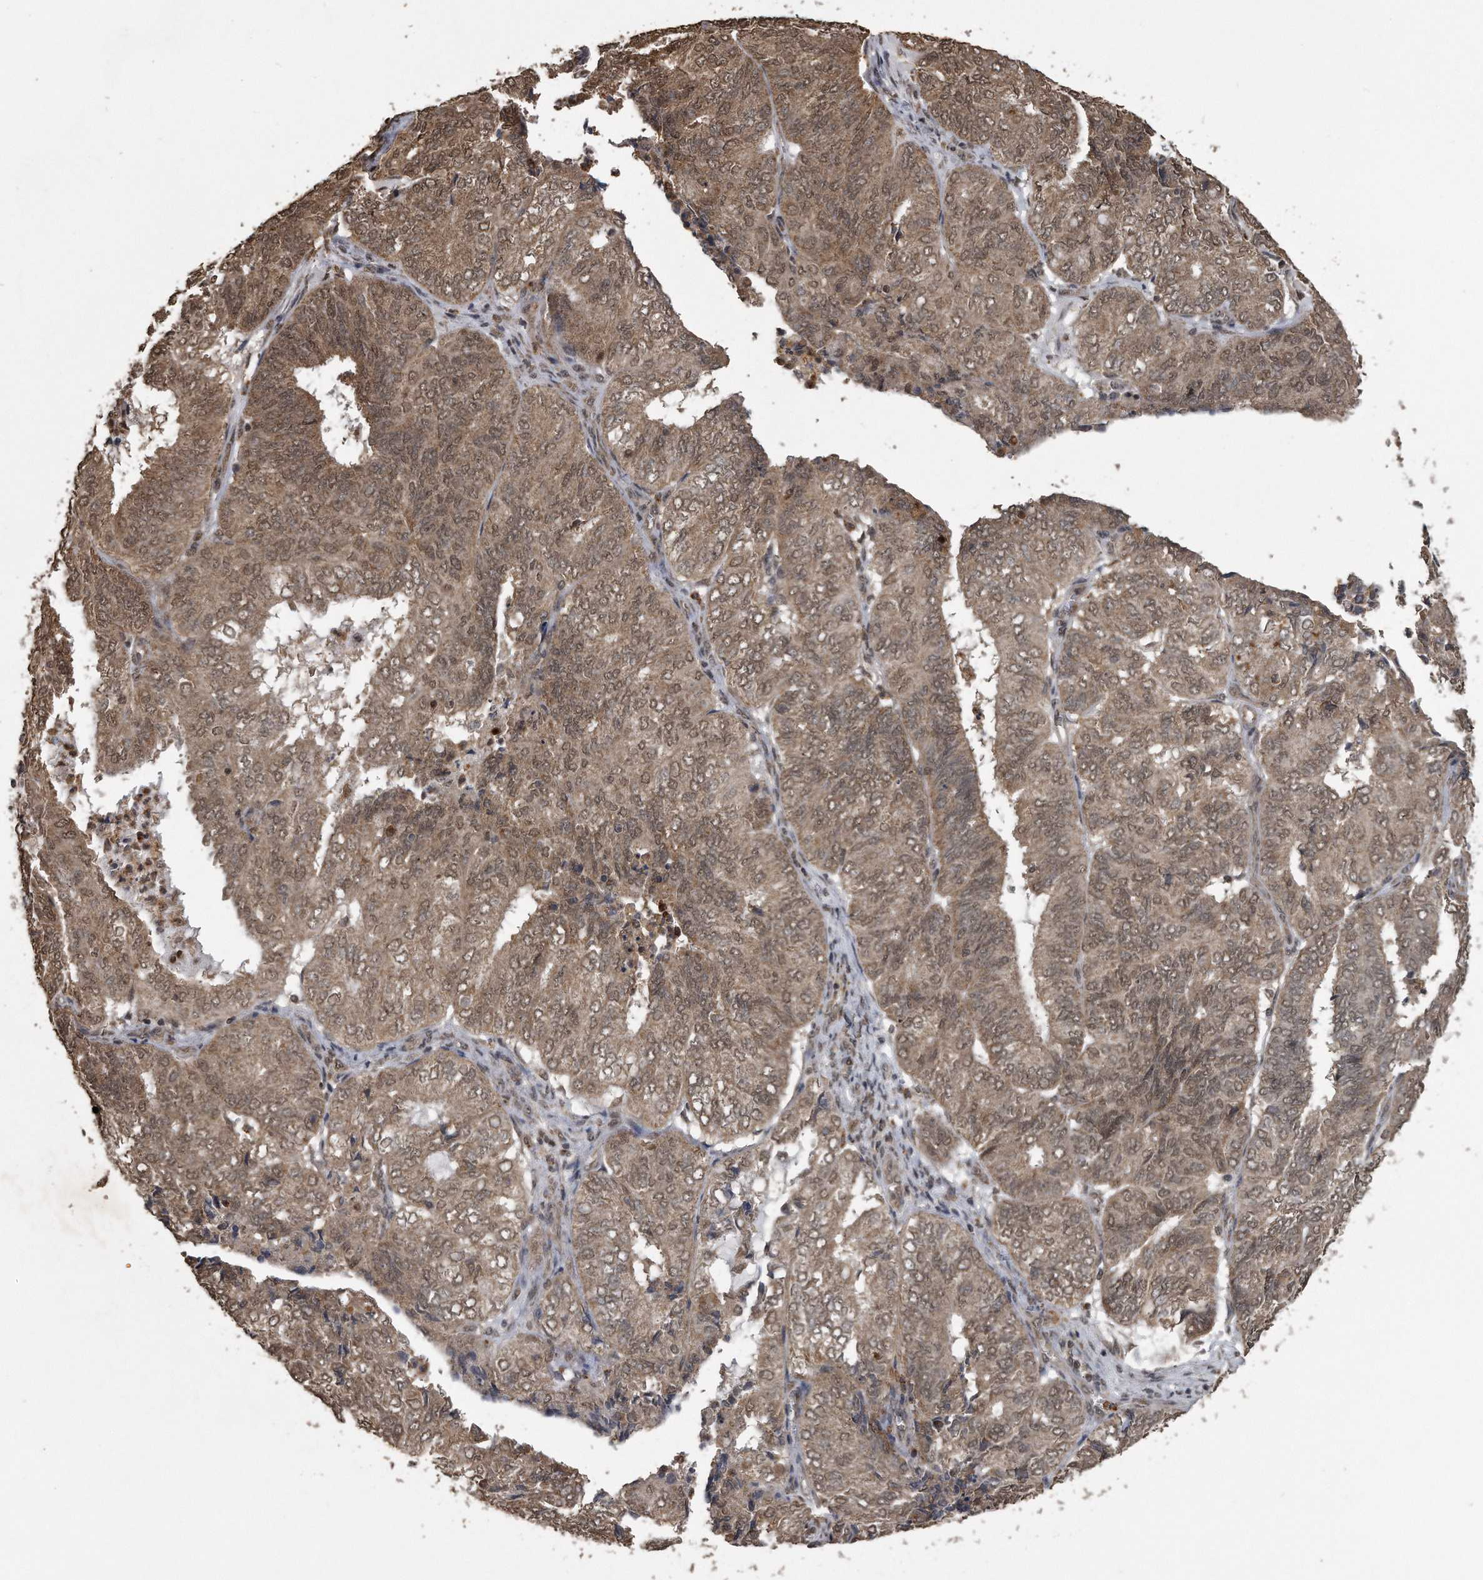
{"staining": {"intensity": "moderate", "quantity": ">75%", "location": "cytoplasmic/membranous,nuclear"}, "tissue": "endometrial cancer", "cell_type": "Tumor cells", "image_type": "cancer", "snomed": [{"axis": "morphology", "description": "Adenocarcinoma, NOS"}, {"axis": "topography", "description": "Uterus"}], "caption": "Tumor cells reveal medium levels of moderate cytoplasmic/membranous and nuclear staining in approximately >75% of cells in endometrial cancer (adenocarcinoma).", "gene": "CRYZL1", "patient": {"sex": "female", "age": 60}}